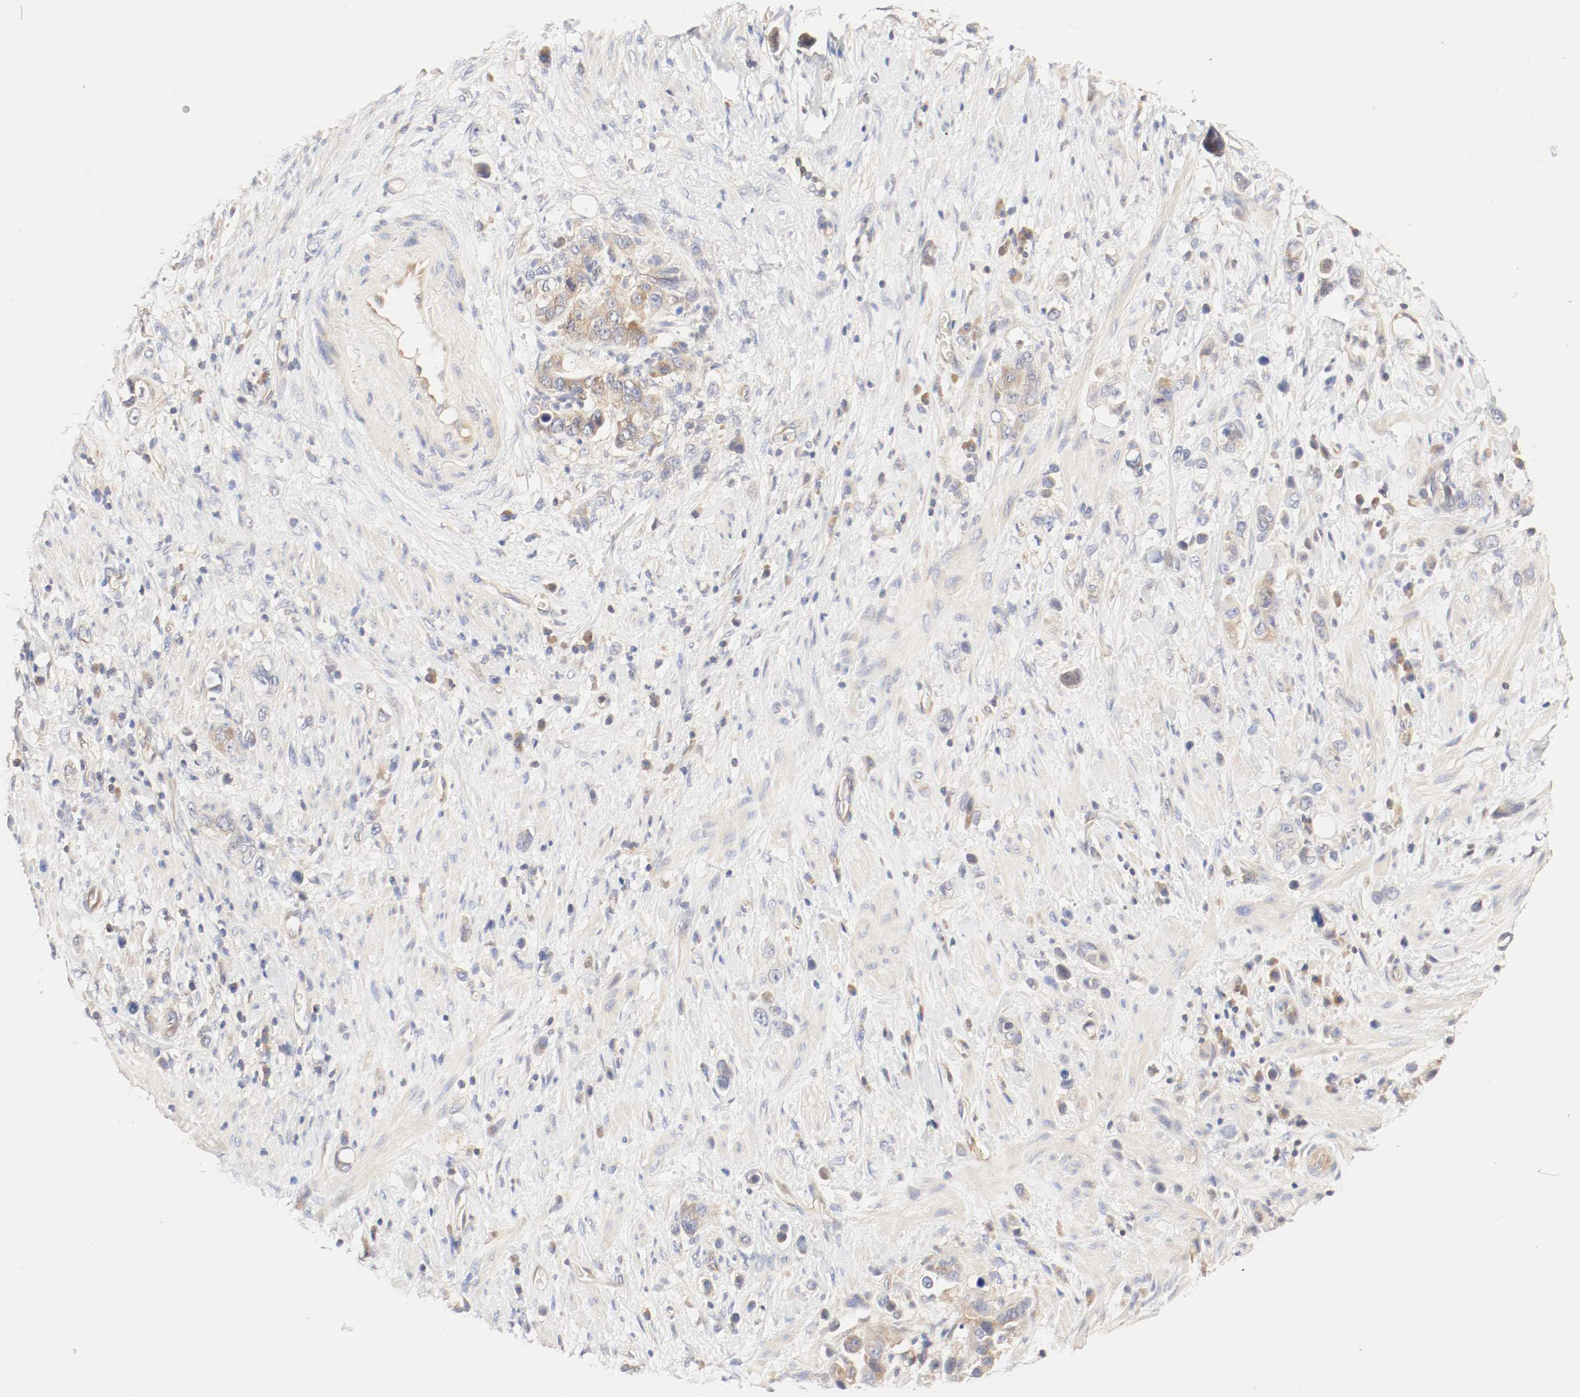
{"staining": {"intensity": "moderate", "quantity": ">75%", "location": "cytoplasmic/membranous"}, "tissue": "stomach cancer", "cell_type": "Tumor cells", "image_type": "cancer", "snomed": [{"axis": "morphology", "description": "Adenocarcinoma, NOS"}, {"axis": "topography", "description": "Stomach, lower"}], "caption": "DAB immunohistochemical staining of stomach cancer shows moderate cytoplasmic/membranous protein expression in approximately >75% of tumor cells. (DAB (3,3'-diaminobenzidine) IHC with brightfield microscopy, high magnification).", "gene": "GIT1", "patient": {"sex": "female", "age": 93}}